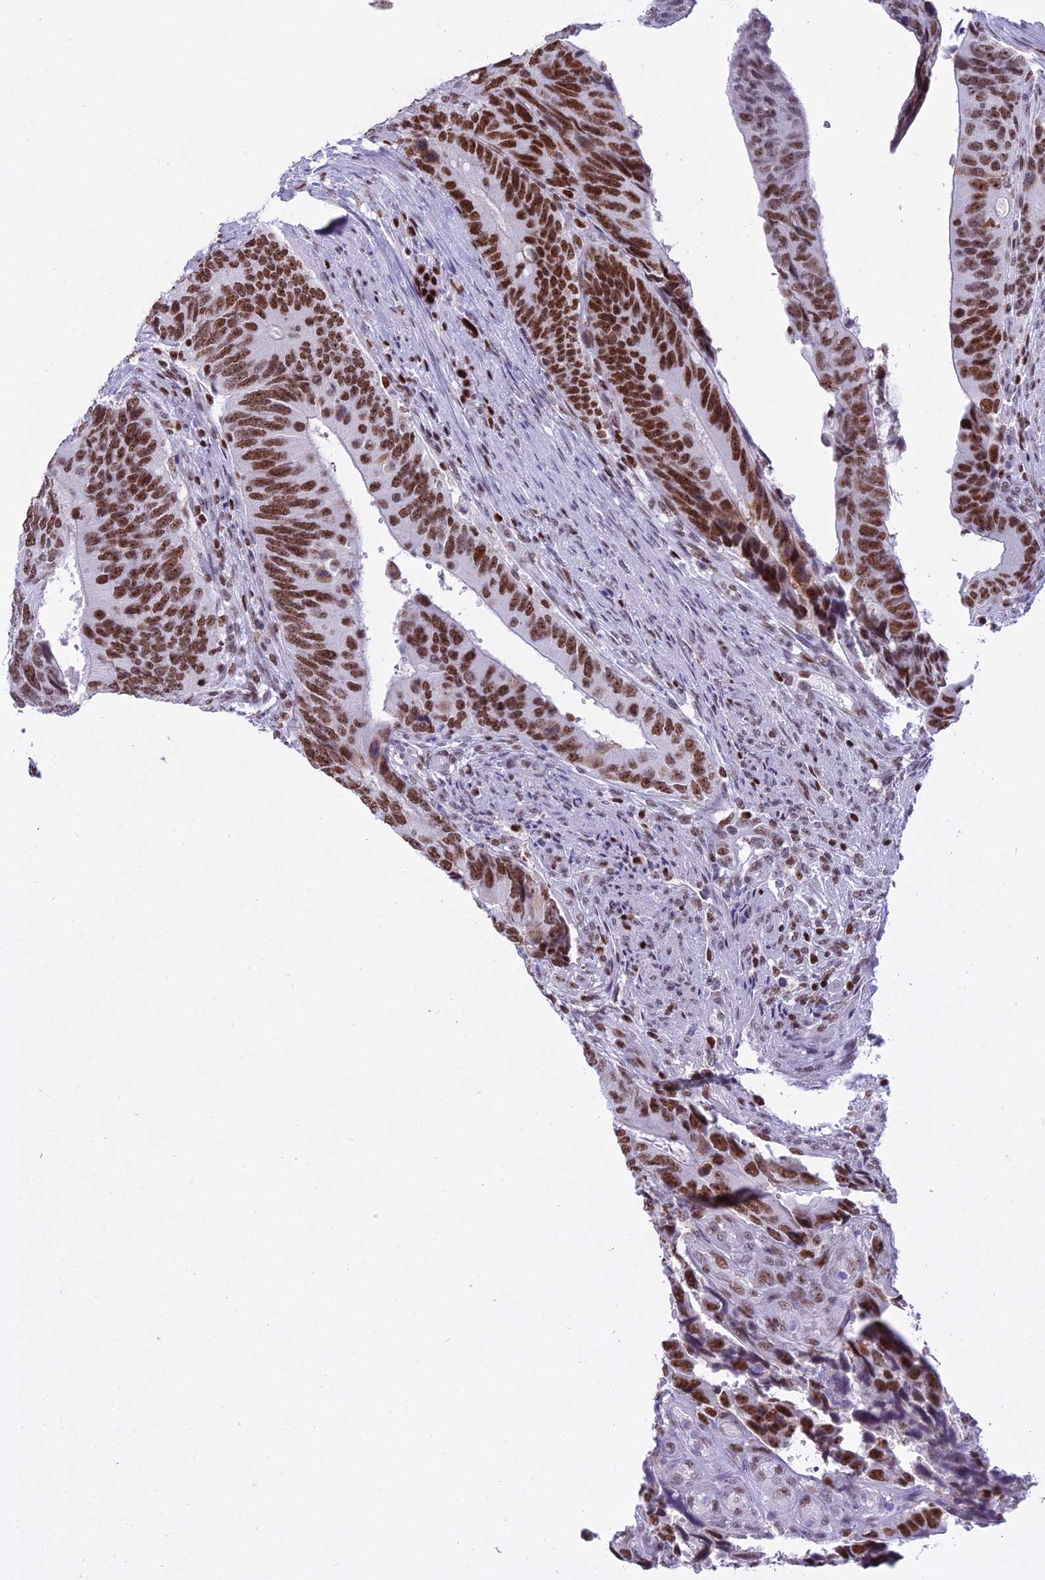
{"staining": {"intensity": "strong", "quantity": ">75%", "location": "nuclear"}, "tissue": "colorectal cancer", "cell_type": "Tumor cells", "image_type": "cancer", "snomed": [{"axis": "morphology", "description": "Adenocarcinoma, NOS"}, {"axis": "topography", "description": "Colon"}], "caption": "Immunohistochemical staining of colorectal cancer shows high levels of strong nuclear positivity in approximately >75% of tumor cells.", "gene": "PARP1", "patient": {"sex": "male", "age": 87}}